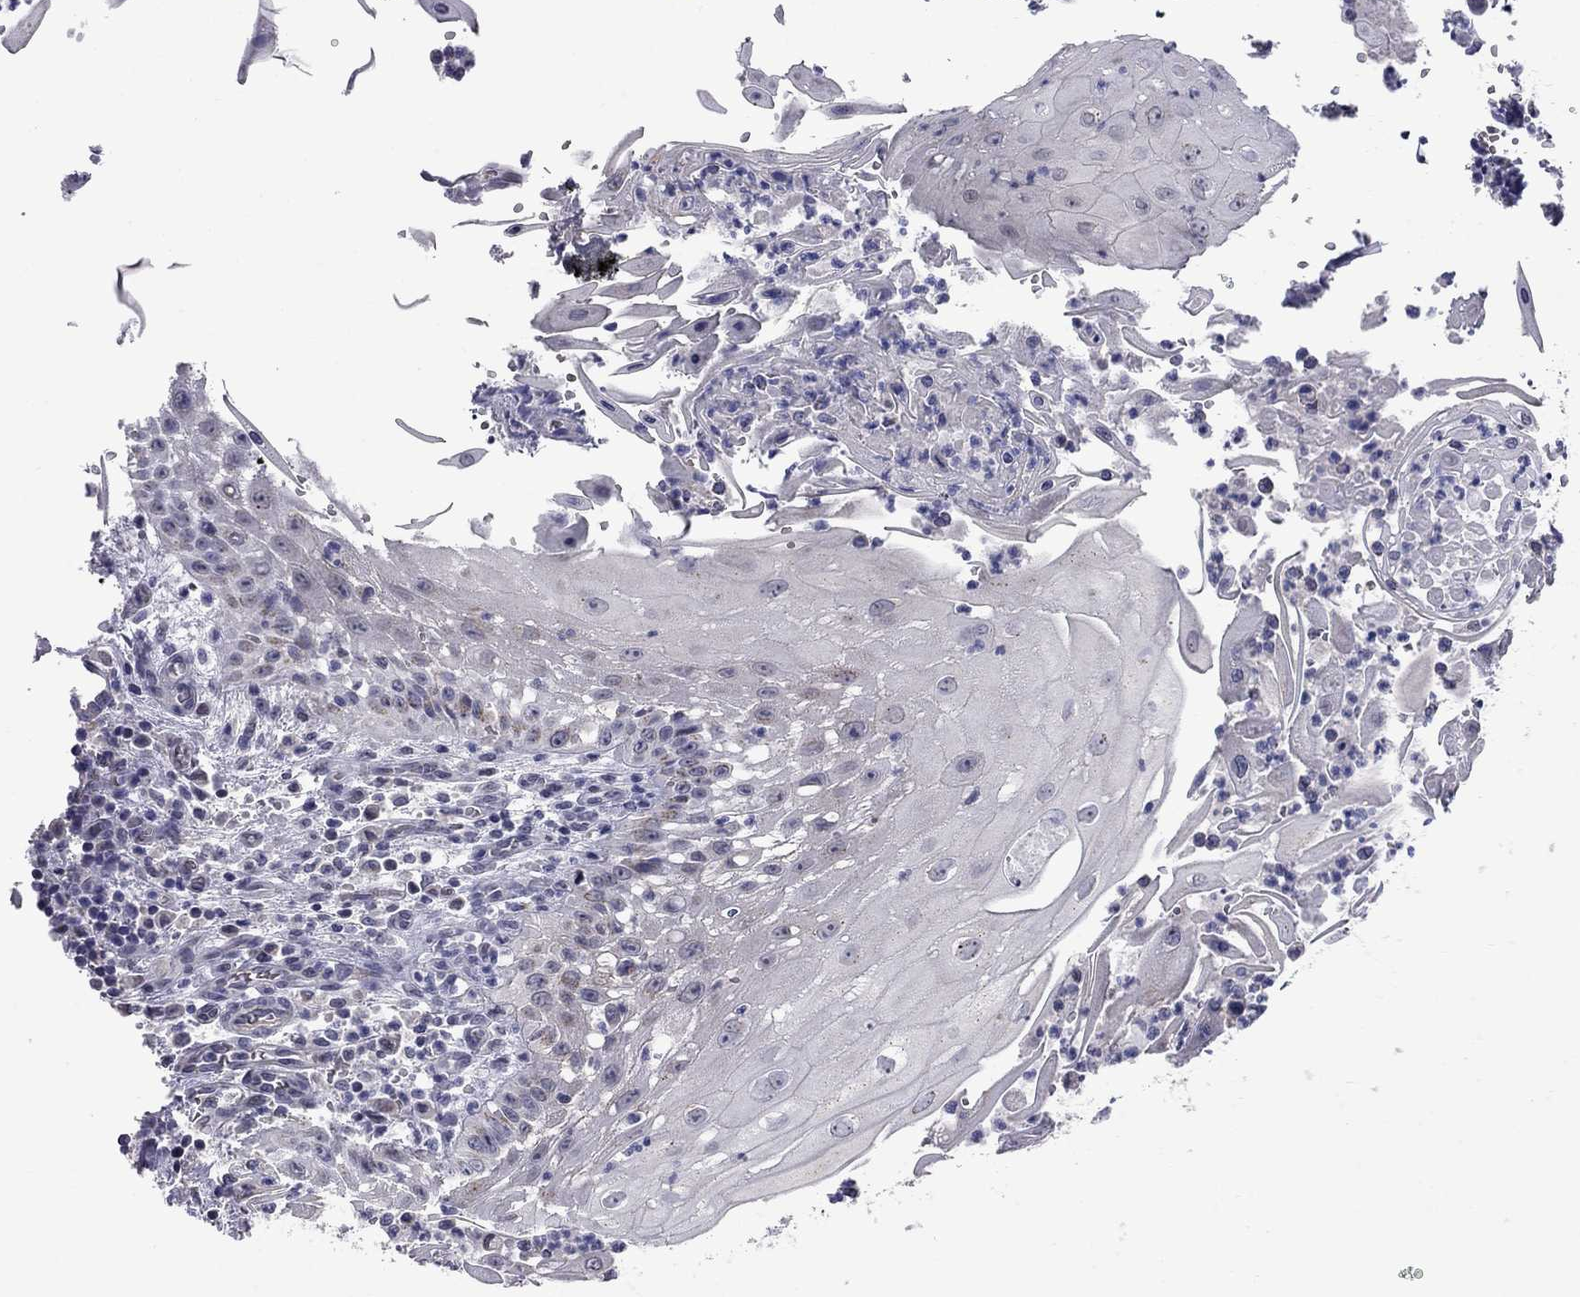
{"staining": {"intensity": "negative", "quantity": "none", "location": "none"}, "tissue": "head and neck cancer", "cell_type": "Tumor cells", "image_type": "cancer", "snomed": [{"axis": "morphology", "description": "Squamous cell carcinoma, NOS"}, {"axis": "topography", "description": "Oral tissue"}, {"axis": "topography", "description": "Head-Neck"}], "caption": "Immunohistochemistry (IHC) of squamous cell carcinoma (head and neck) displays no expression in tumor cells.", "gene": "HTR4", "patient": {"sex": "male", "age": 58}}